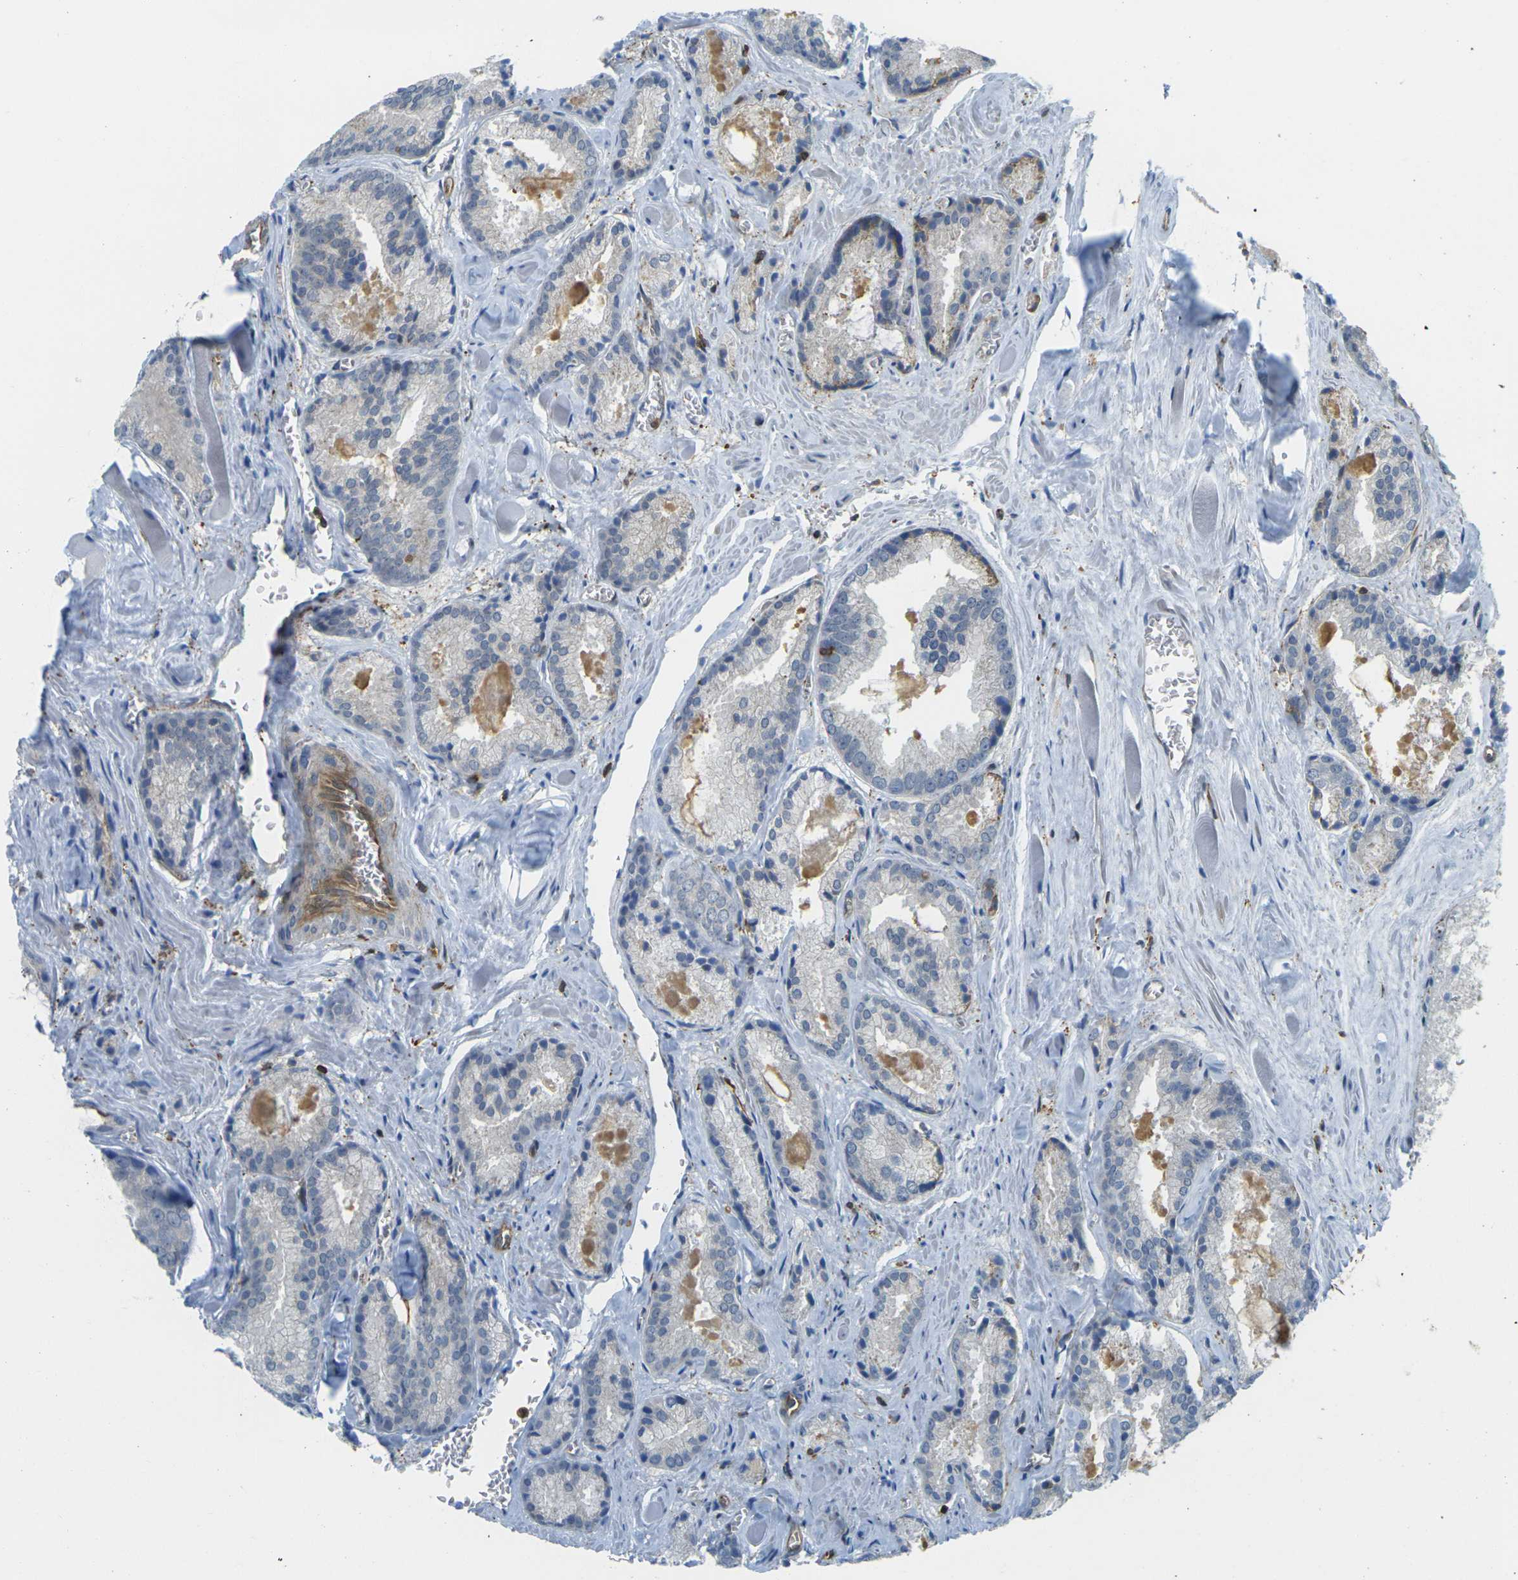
{"staining": {"intensity": "negative", "quantity": "none", "location": "none"}, "tissue": "prostate cancer", "cell_type": "Tumor cells", "image_type": "cancer", "snomed": [{"axis": "morphology", "description": "Adenocarcinoma, Low grade"}, {"axis": "topography", "description": "Prostate"}], "caption": "Immunohistochemistry (IHC) histopathology image of human prostate cancer stained for a protein (brown), which exhibits no staining in tumor cells. (Stains: DAB immunohistochemistry with hematoxylin counter stain, Microscopy: brightfield microscopy at high magnification).", "gene": "LASP1", "patient": {"sex": "male", "age": 64}}